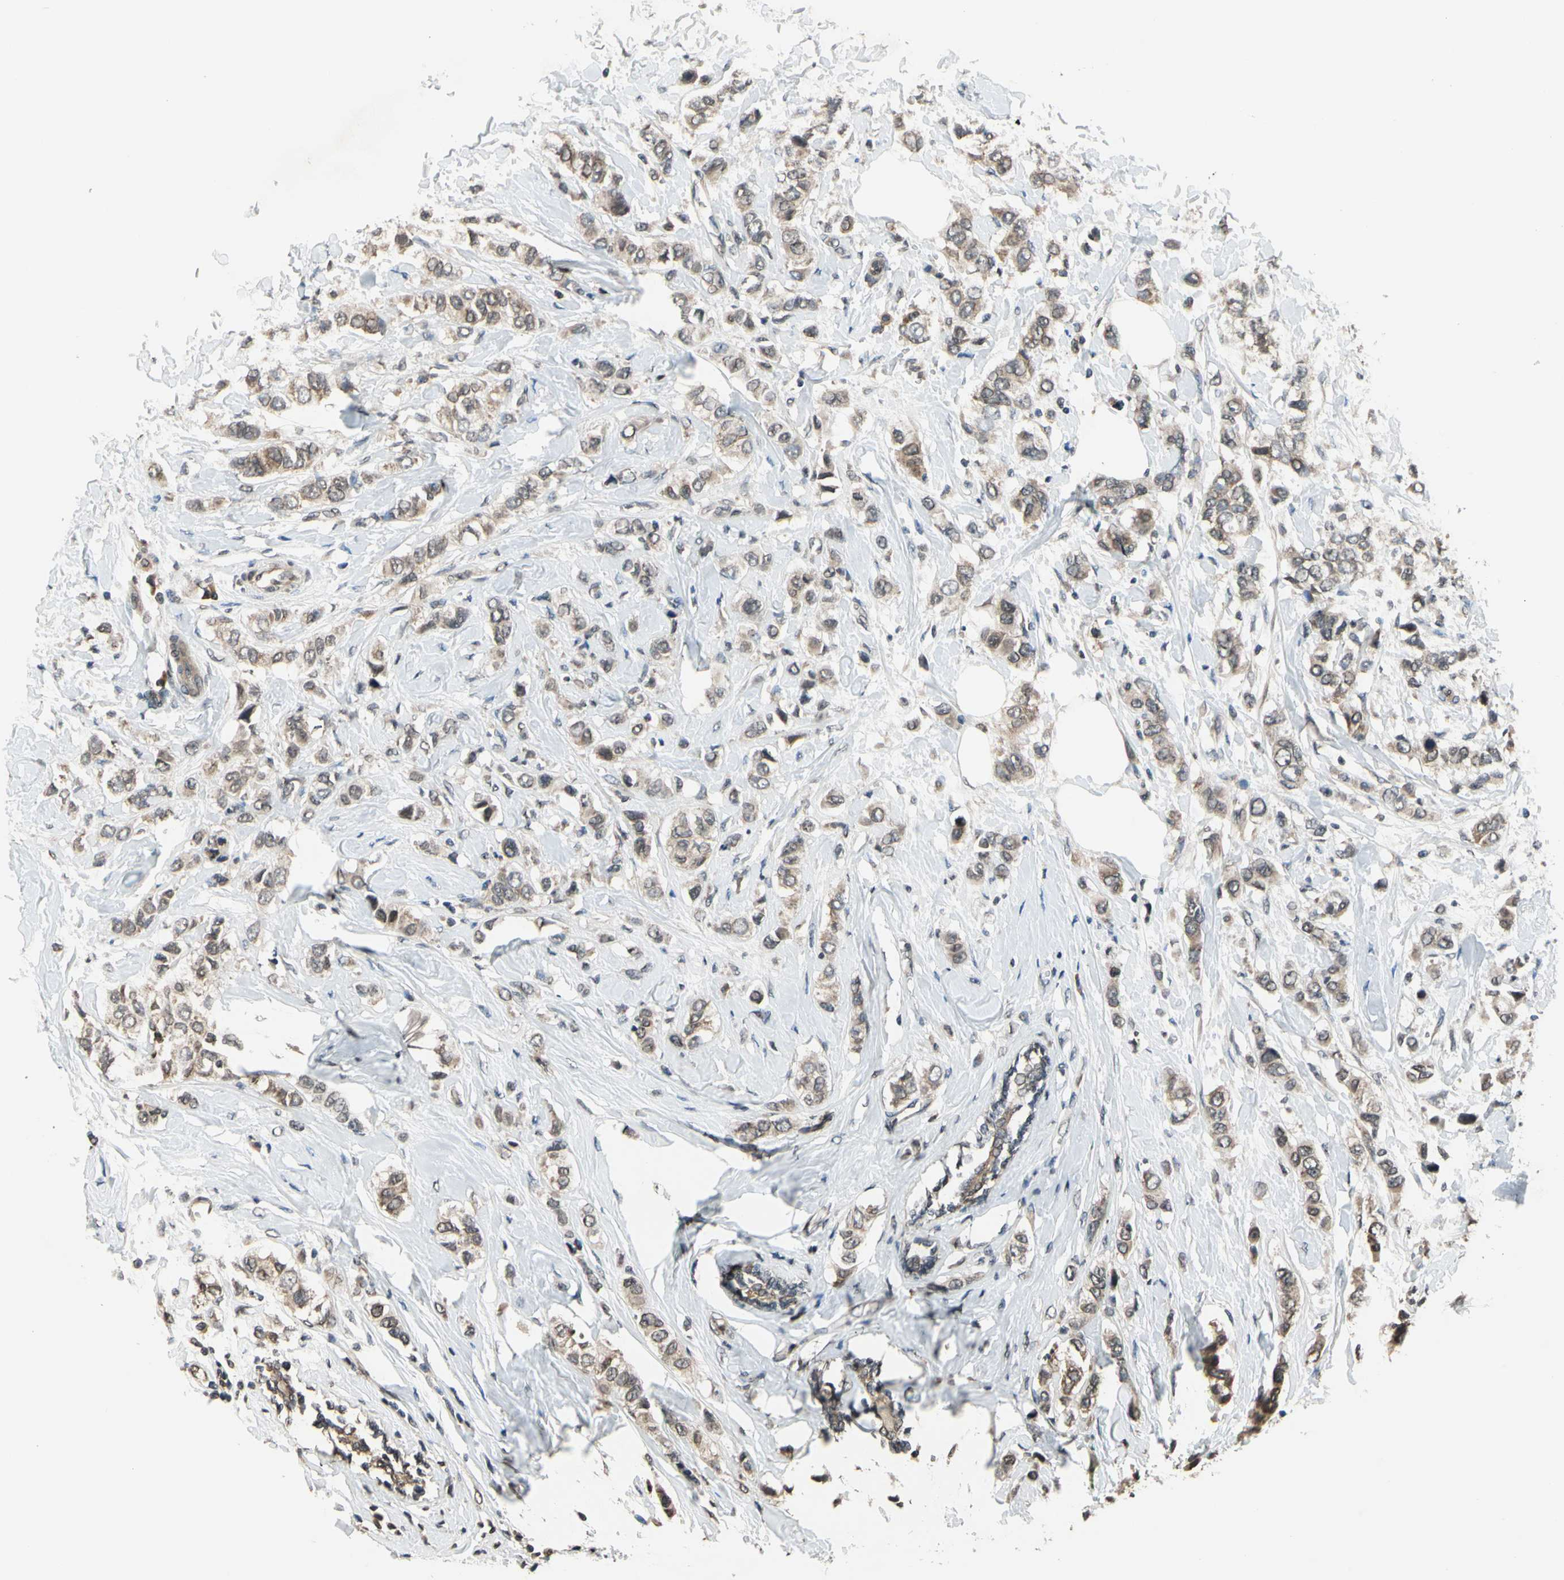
{"staining": {"intensity": "moderate", "quantity": ">75%", "location": "cytoplasmic/membranous"}, "tissue": "breast cancer", "cell_type": "Tumor cells", "image_type": "cancer", "snomed": [{"axis": "morphology", "description": "Duct carcinoma"}, {"axis": "topography", "description": "Breast"}], "caption": "A histopathology image showing moderate cytoplasmic/membranous positivity in about >75% of tumor cells in breast cancer (intraductal carcinoma), as visualized by brown immunohistochemical staining.", "gene": "GCLC", "patient": {"sex": "female", "age": 50}}